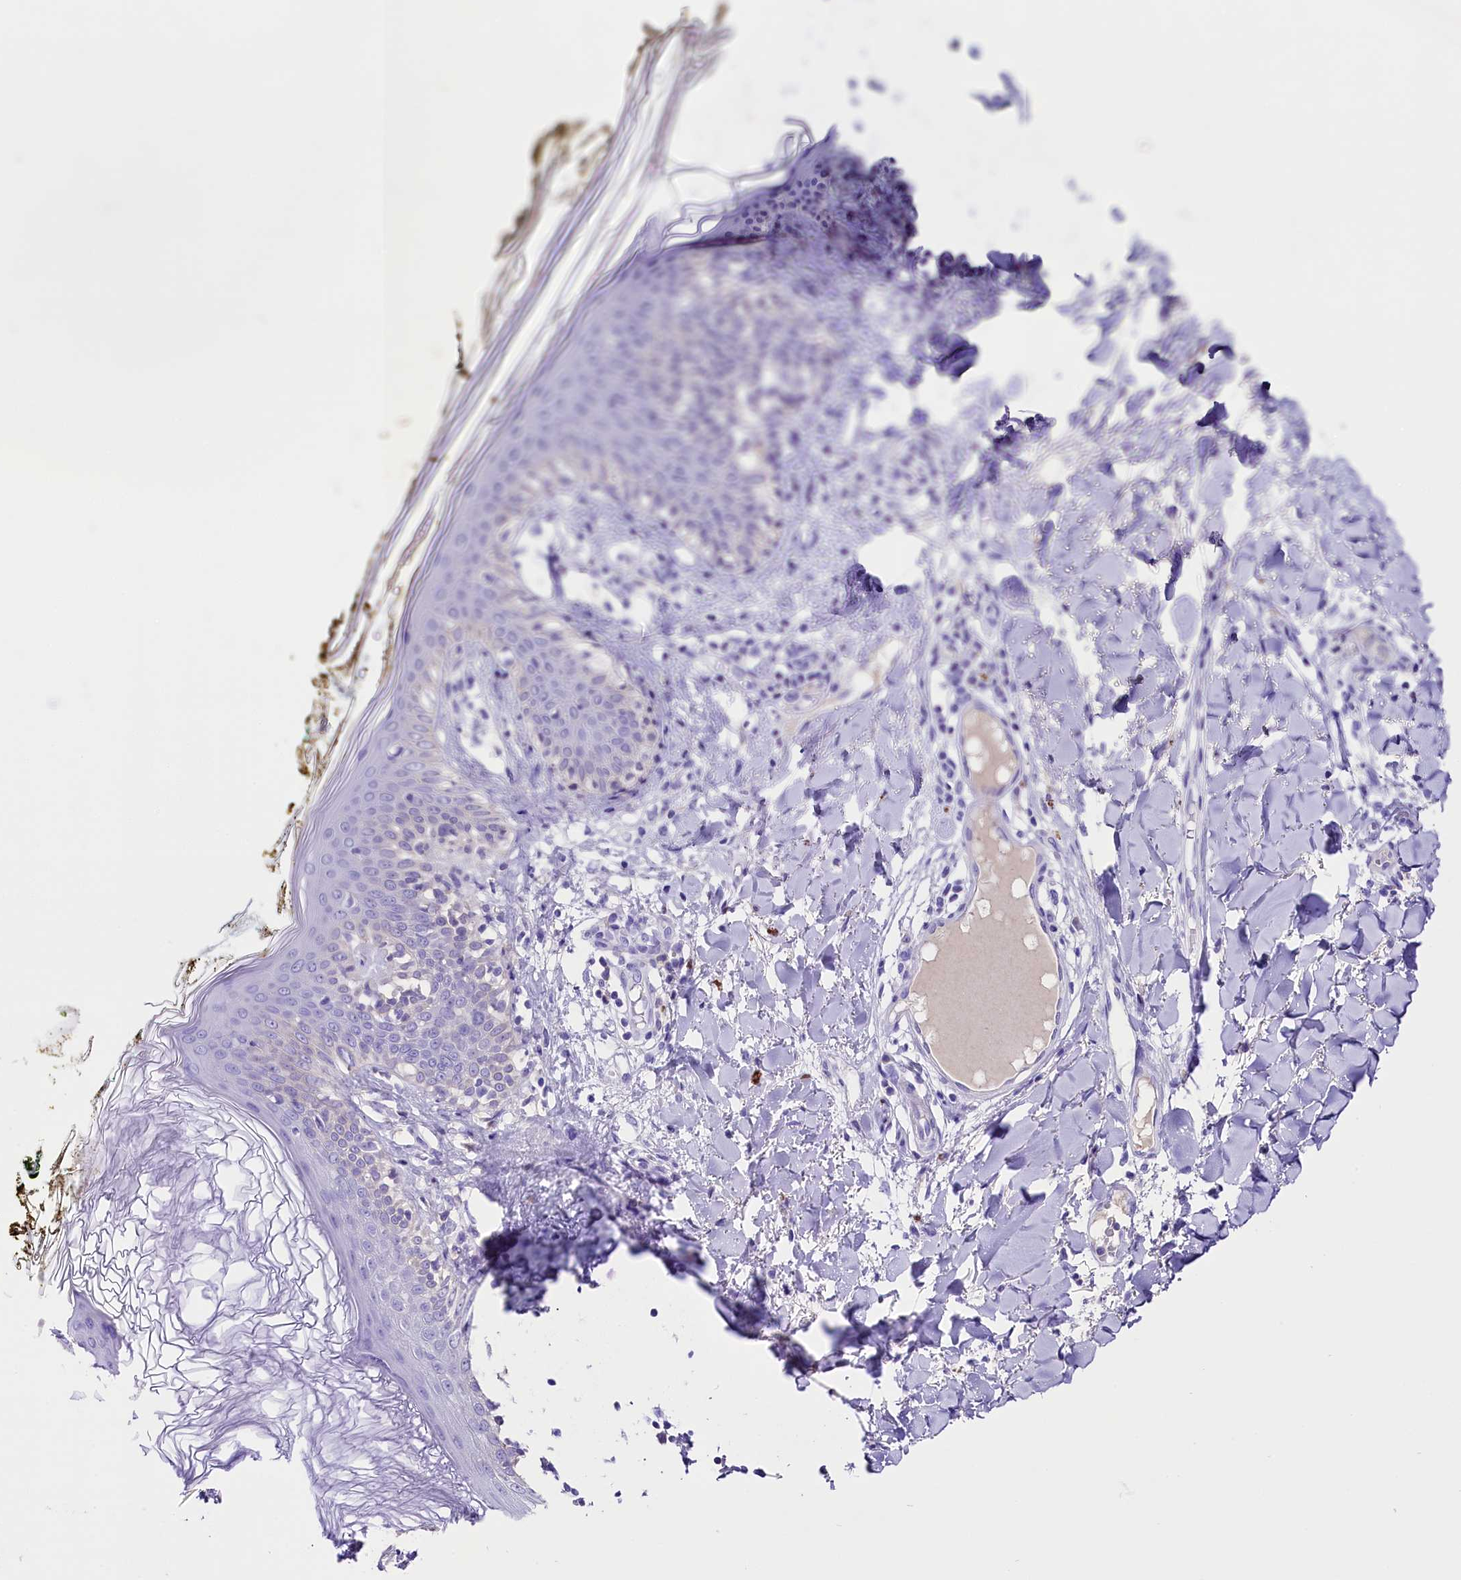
{"staining": {"intensity": "negative", "quantity": "none", "location": "none"}, "tissue": "skin", "cell_type": "Fibroblasts", "image_type": "normal", "snomed": [{"axis": "morphology", "description": "Normal tissue, NOS"}, {"axis": "topography", "description": "Skin"}], "caption": "A histopathology image of skin stained for a protein exhibits no brown staining in fibroblasts.", "gene": "SKIDA1", "patient": {"sex": "female", "age": 34}}